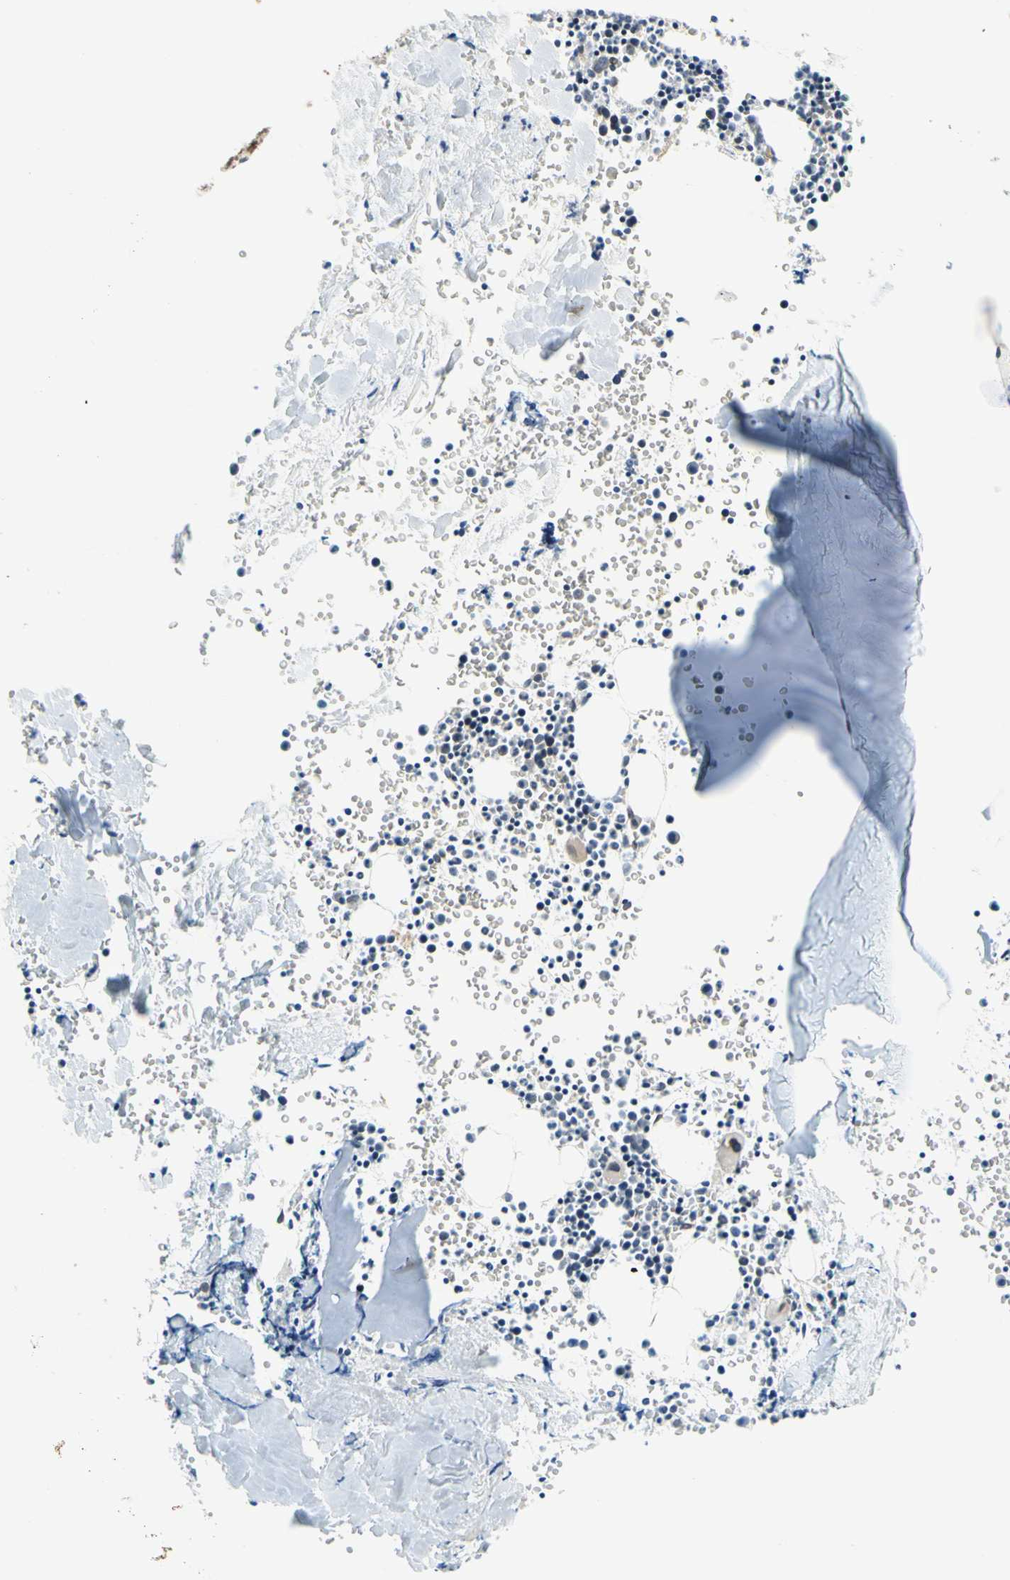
{"staining": {"intensity": "negative", "quantity": "none", "location": "none"}, "tissue": "bone marrow", "cell_type": "Hematopoietic cells", "image_type": "normal", "snomed": [{"axis": "morphology", "description": "Normal tissue, NOS"}, {"axis": "morphology", "description": "Inflammation, NOS"}, {"axis": "topography", "description": "Bone marrow"}], "caption": "Immunohistochemical staining of benign human bone marrow exhibits no significant positivity in hematopoietic cells.", "gene": "SUN1", "patient": {"sex": "female", "age": 17}}